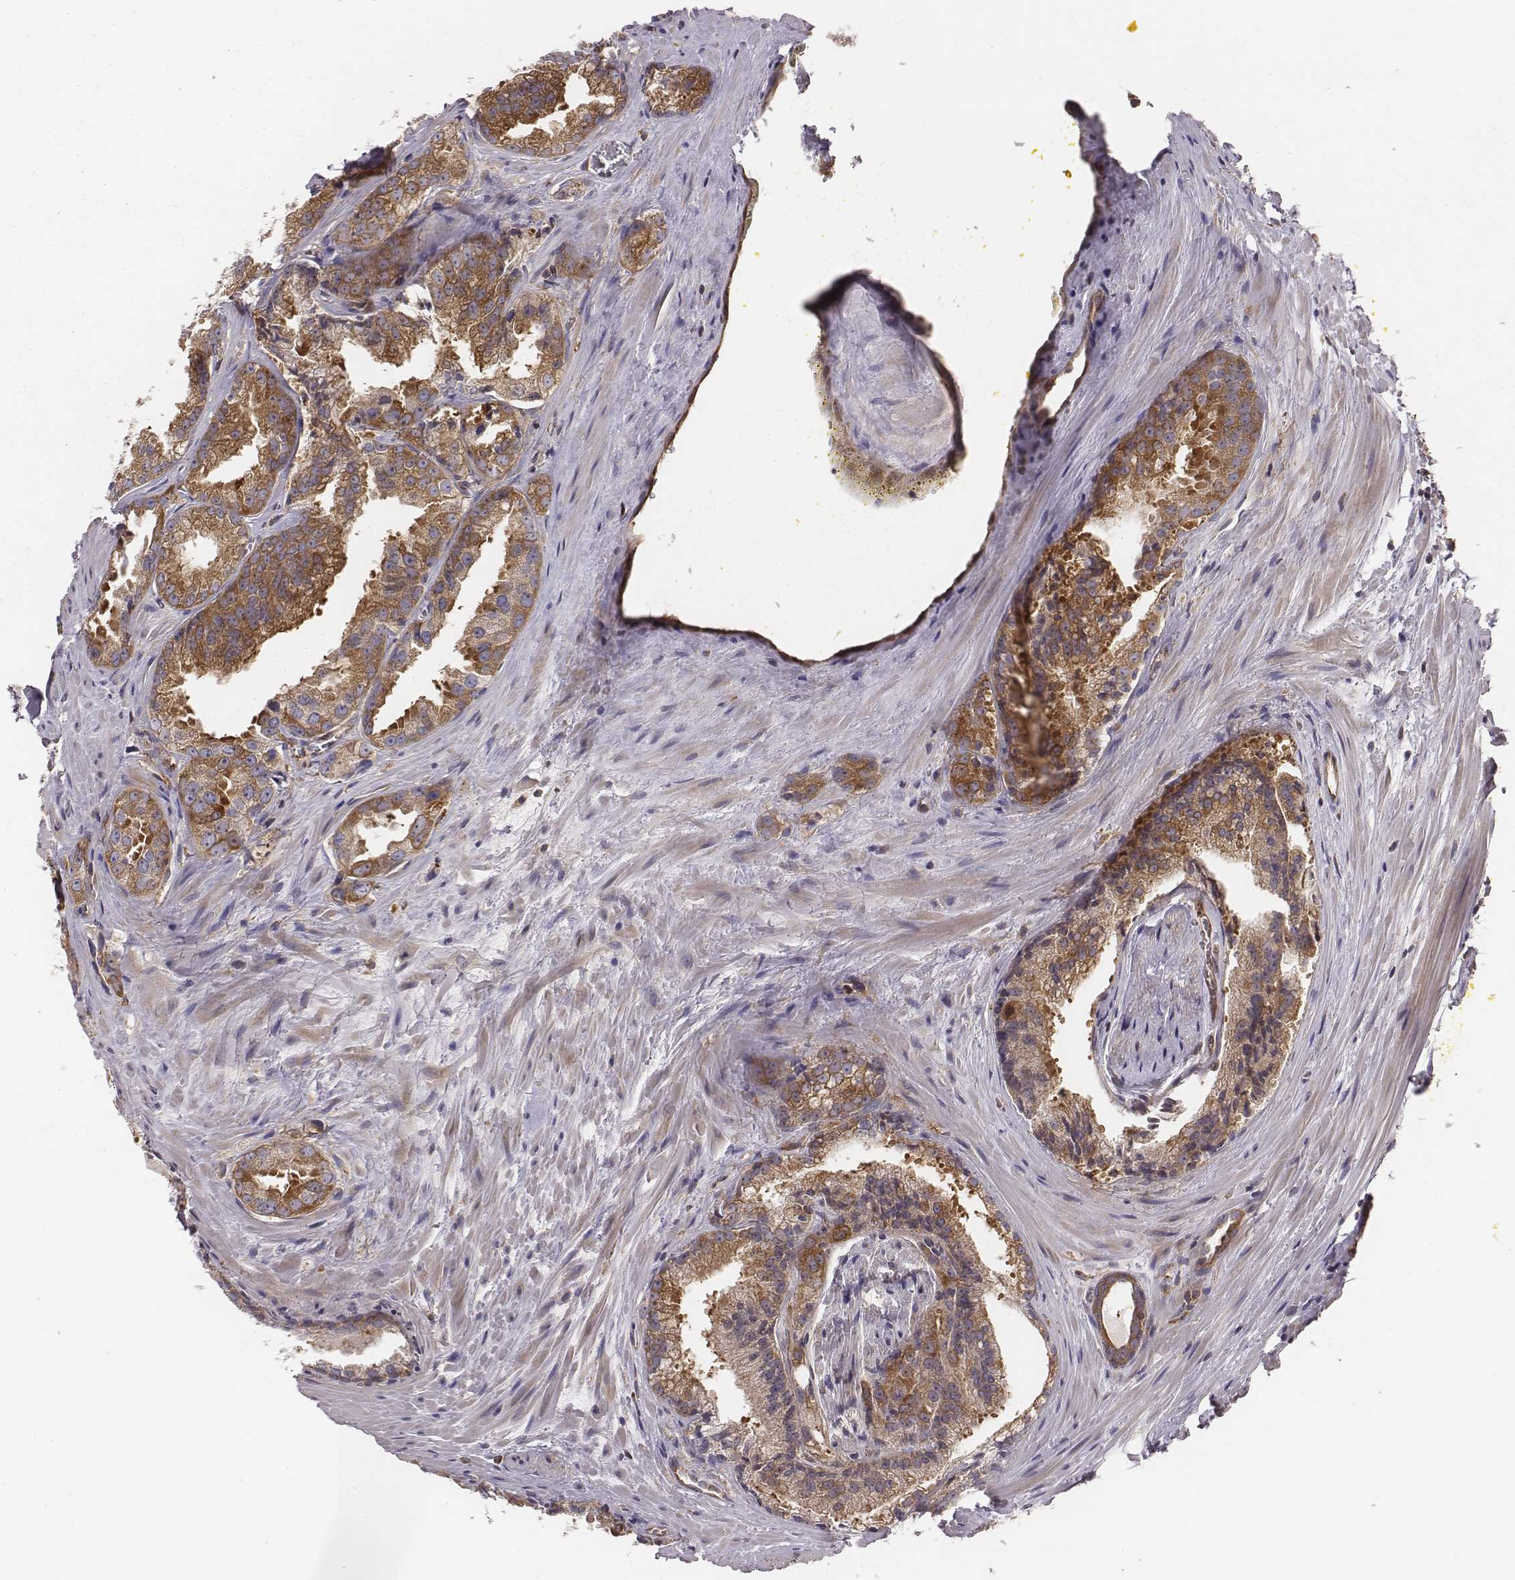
{"staining": {"intensity": "moderate", "quantity": "25%-75%", "location": "cytoplasmic/membranous"}, "tissue": "prostate cancer", "cell_type": "Tumor cells", "image_type": "cancer", "snomed": [{"axis": "morphology", "description": "Adenocarcinoma, NOS"}, {"axis": "morphology", "description": "Adenocarcinoma, High grade"}, {"axis": "topography", "description": "Prostate"}], "caption": "Protein staining by IHC reveals moderate cytoplasmic/membranous positivity in approximately 25%-75% of tumor cells in prostate cancer (high-grade adenocarcinoma). (Brightfield microscopy of DAB IHC at high magnification).", "gene": "CAD", "patient": {"sex": "male", "age": 70}}